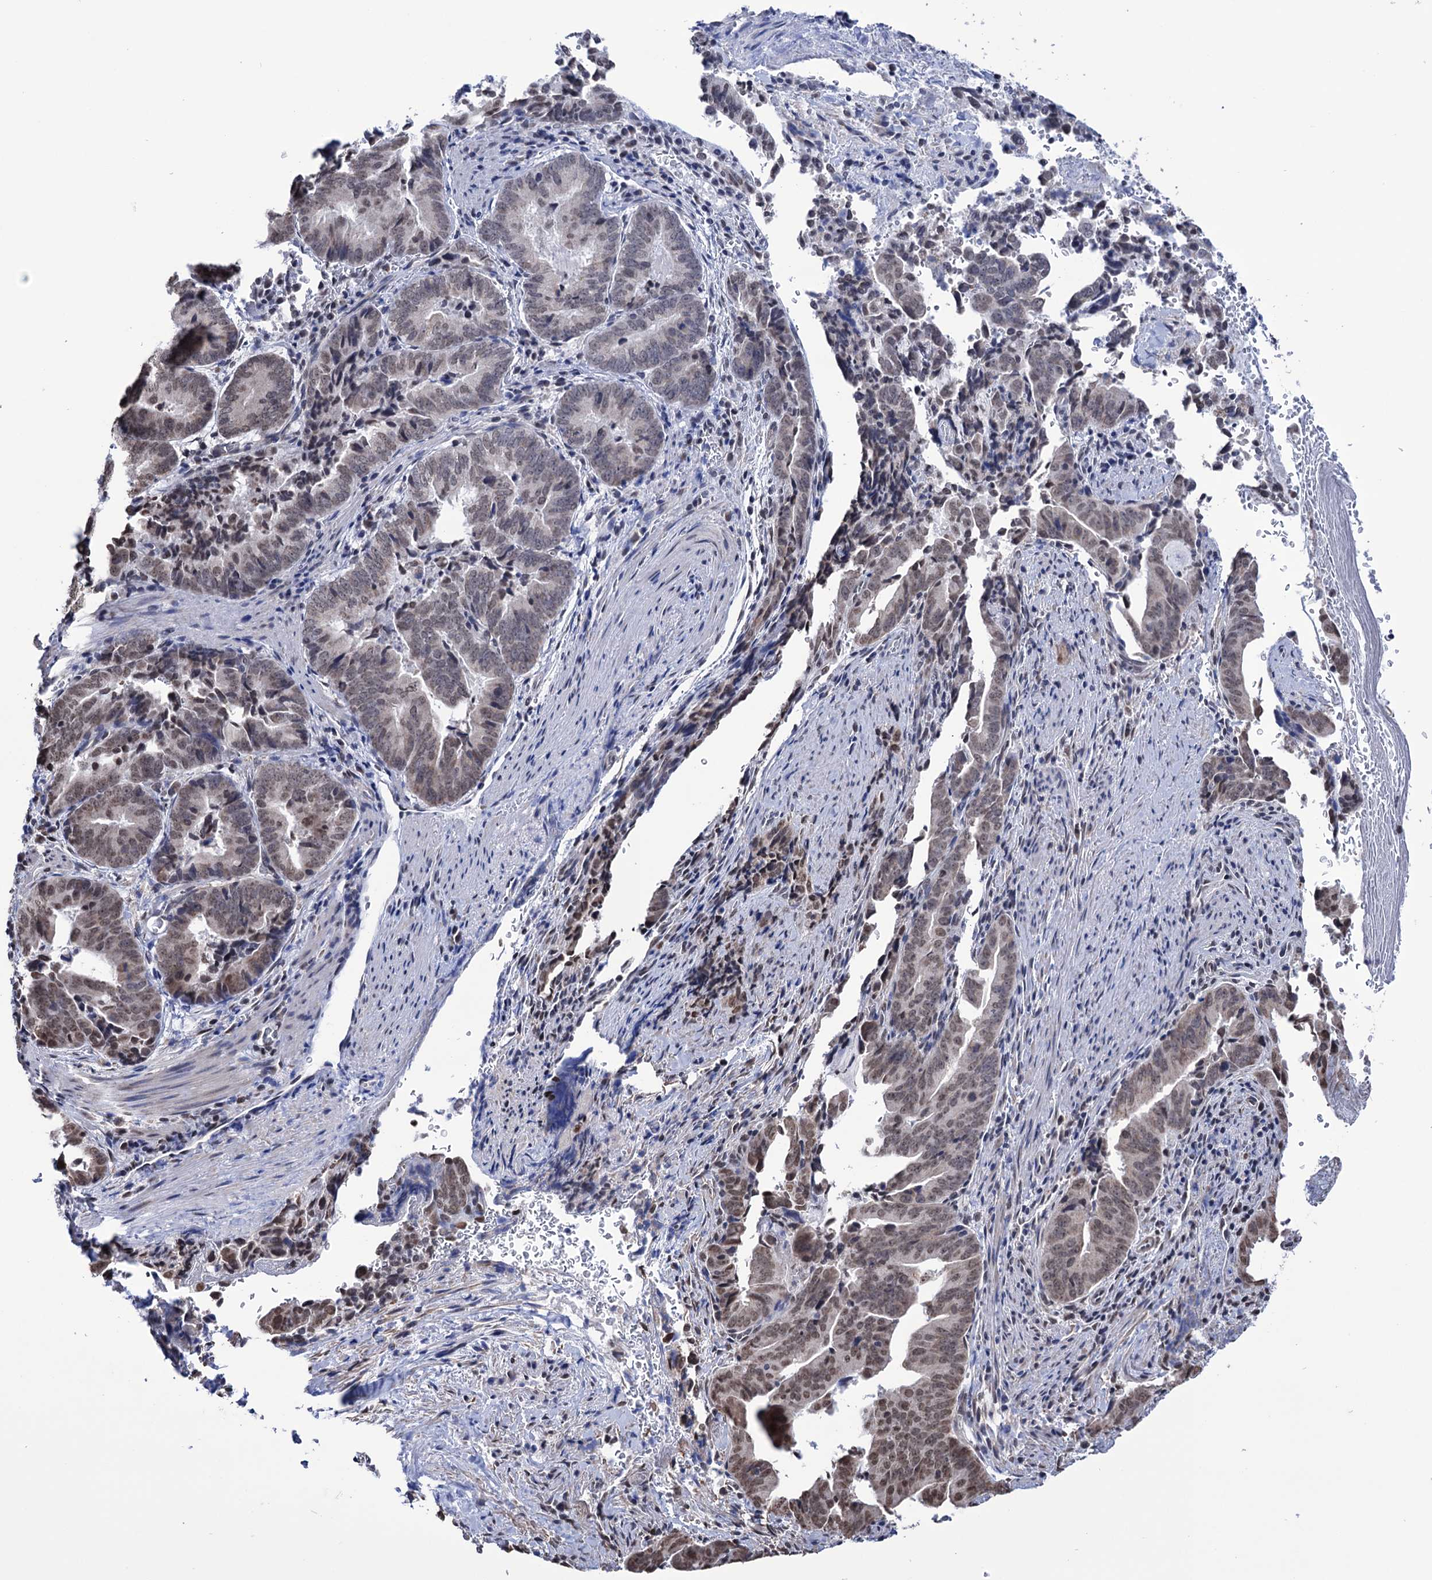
{"staining": {"intensity": "weak", "quantity": "25%-75%", "location": "nuclear"}, "tissue": "pancreatic cancer", "cell_type": "Tumor cells", "image_type": "cancer", "snomed": [{"axis": "morphology", "description": "Adenocarcinoma, NOS"}, {"axis": "topography", "description": "Pancreas"}], "caption": "The image demonstrates staining of pancreatic cancer (adenocarcinoma), revealing weak nuclear protein staining (brown color) within tumor cells.", "gene": "ABHD10", "patient": {"sex": "female", "age": 63}}